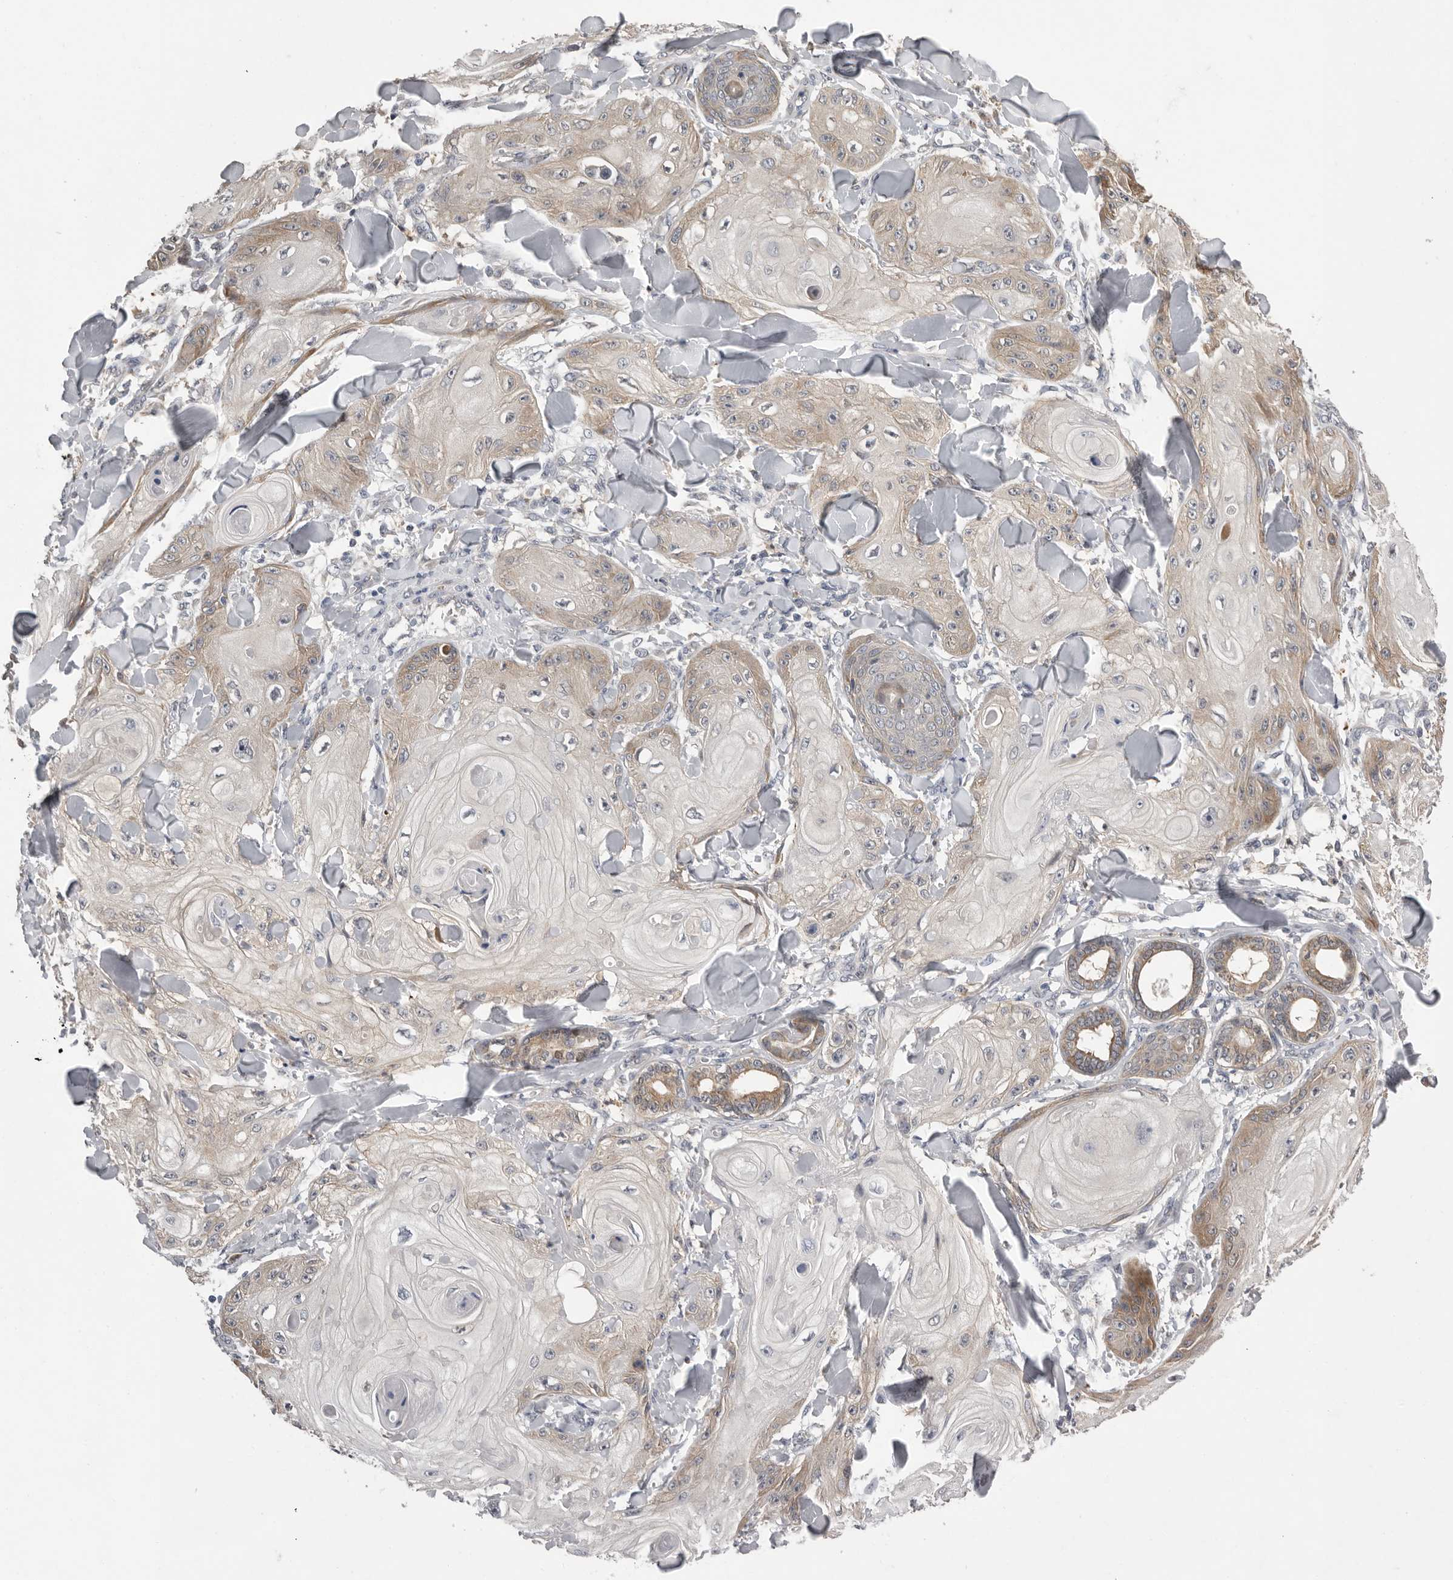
{"staining": {"intensity": "weak", "quantity": "25%-75%", "location": "cytoplasmic/membranous"}, "tissue": "skin cancer", "cell_type": "Tumor cells", "image_type": "cancer", "snomed": [{"axis": "morphology", "description": "Squamous cell carcinoma, NOS"}, {"axis": "topography", "description": "Skin"}], "caption": "The image displays a brown stain indicating the presence of a protein in the cytoplasmic/membranous of tumor cells in squamous cell carcinoma (skin).", "gene": "RALGPS2", "patient": {"sex": "male", "age": 74}}